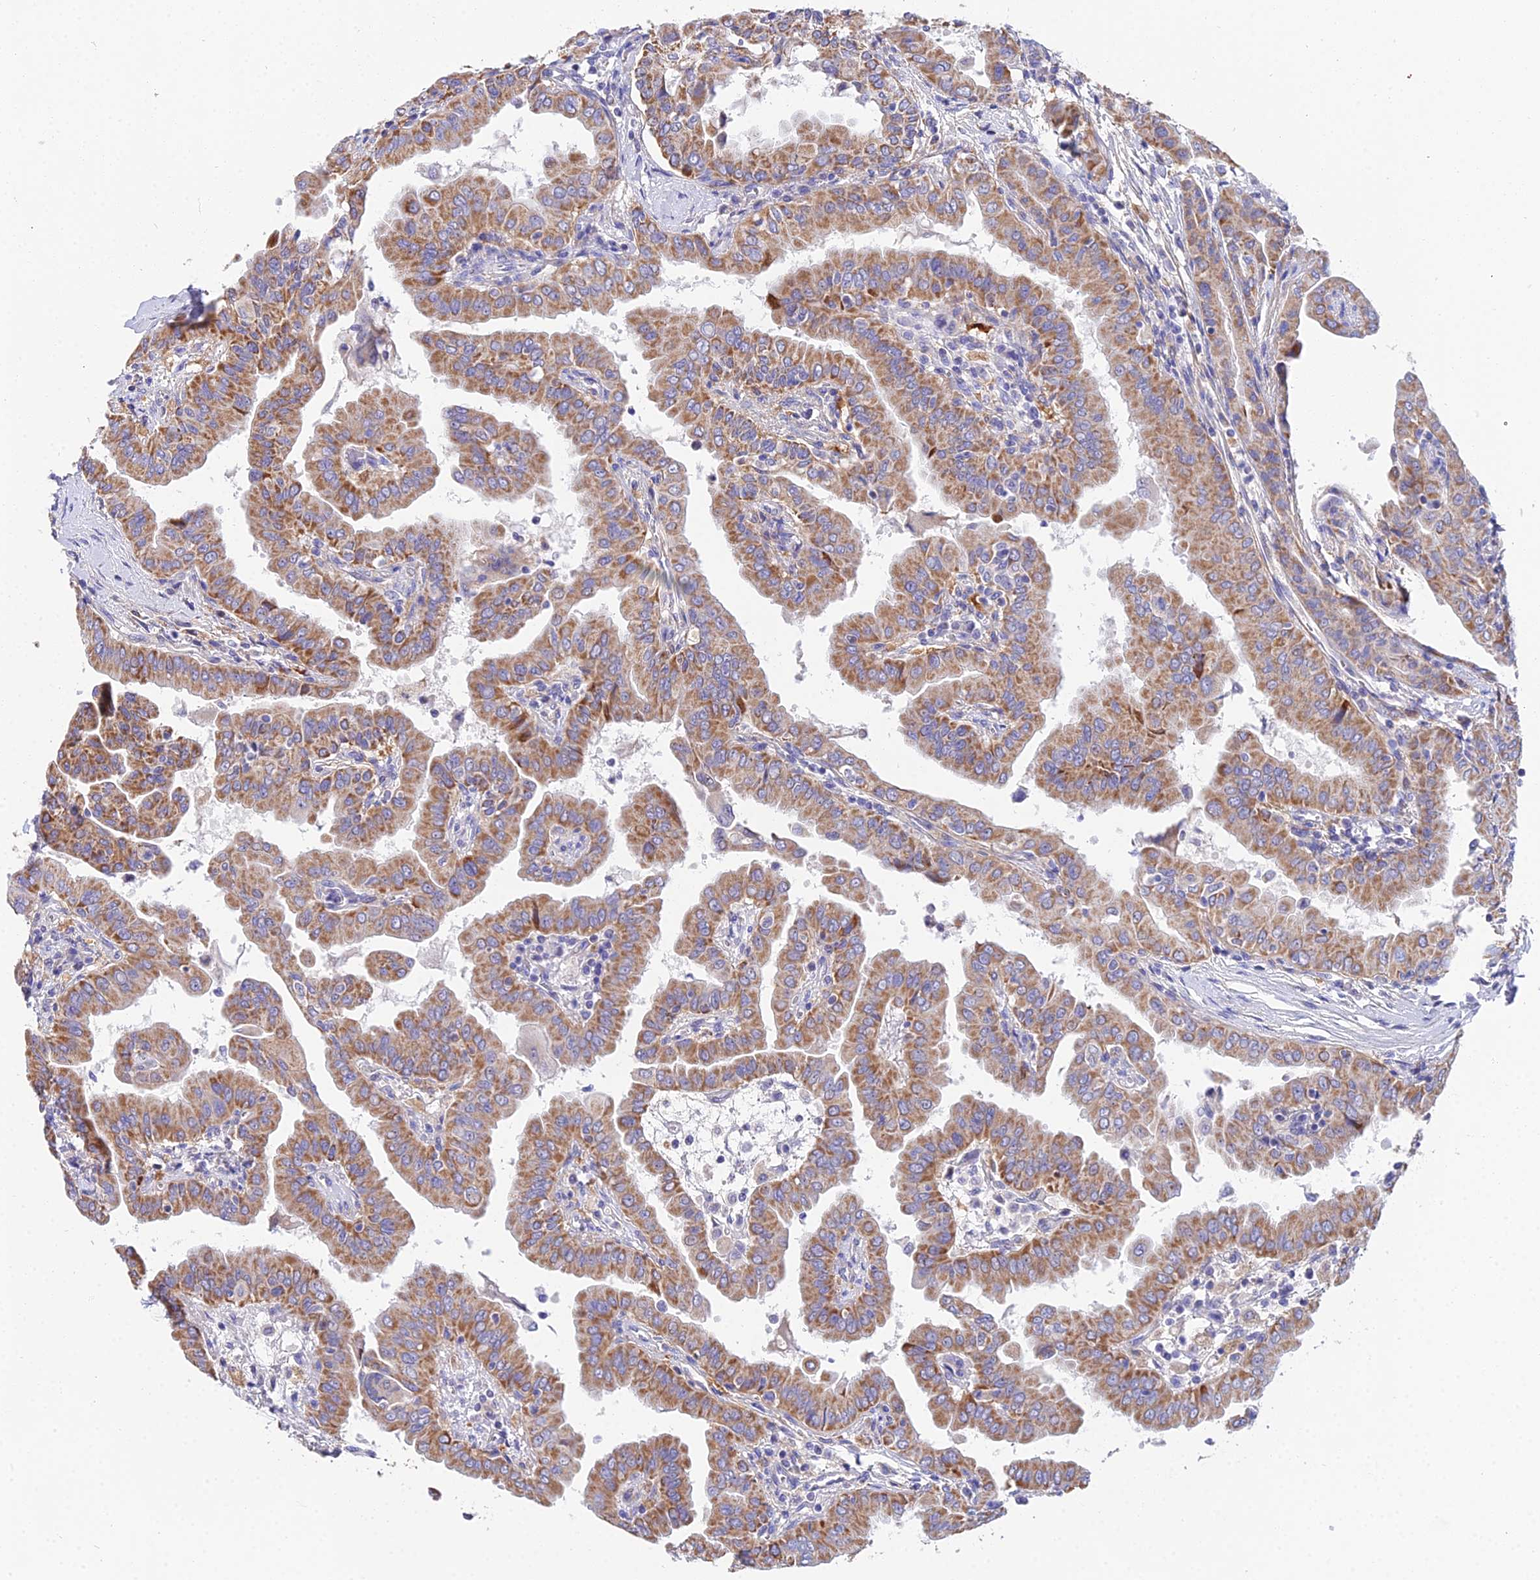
{"staining": {"intensity": "moderate", "quantity": ">75%", "location": "cytoplasmic/membranous"}, "tissue": "thyroid cancer", "cell_type": "Tumor cells", "image_type": "cancer", "snomed": [{"axis": "morphology", "description": "Papillary adenocarcinoma, NOS"}, {"axis": "topography", "description": "Thyroid gland"}], "caption": "Protein staining of thyroid cancer (papillary adenocarcinoma) tissue exhibits moderate cytoplasmic/membranous positivity in approximately >75% of tumor cells. The staining was performed using DAB, with brown indicating positive protein expression. Nuclei are stained blue with hematoxylin.", "gene": "PPP2R2C", "patient": {"sex": "male", "age": 33}}